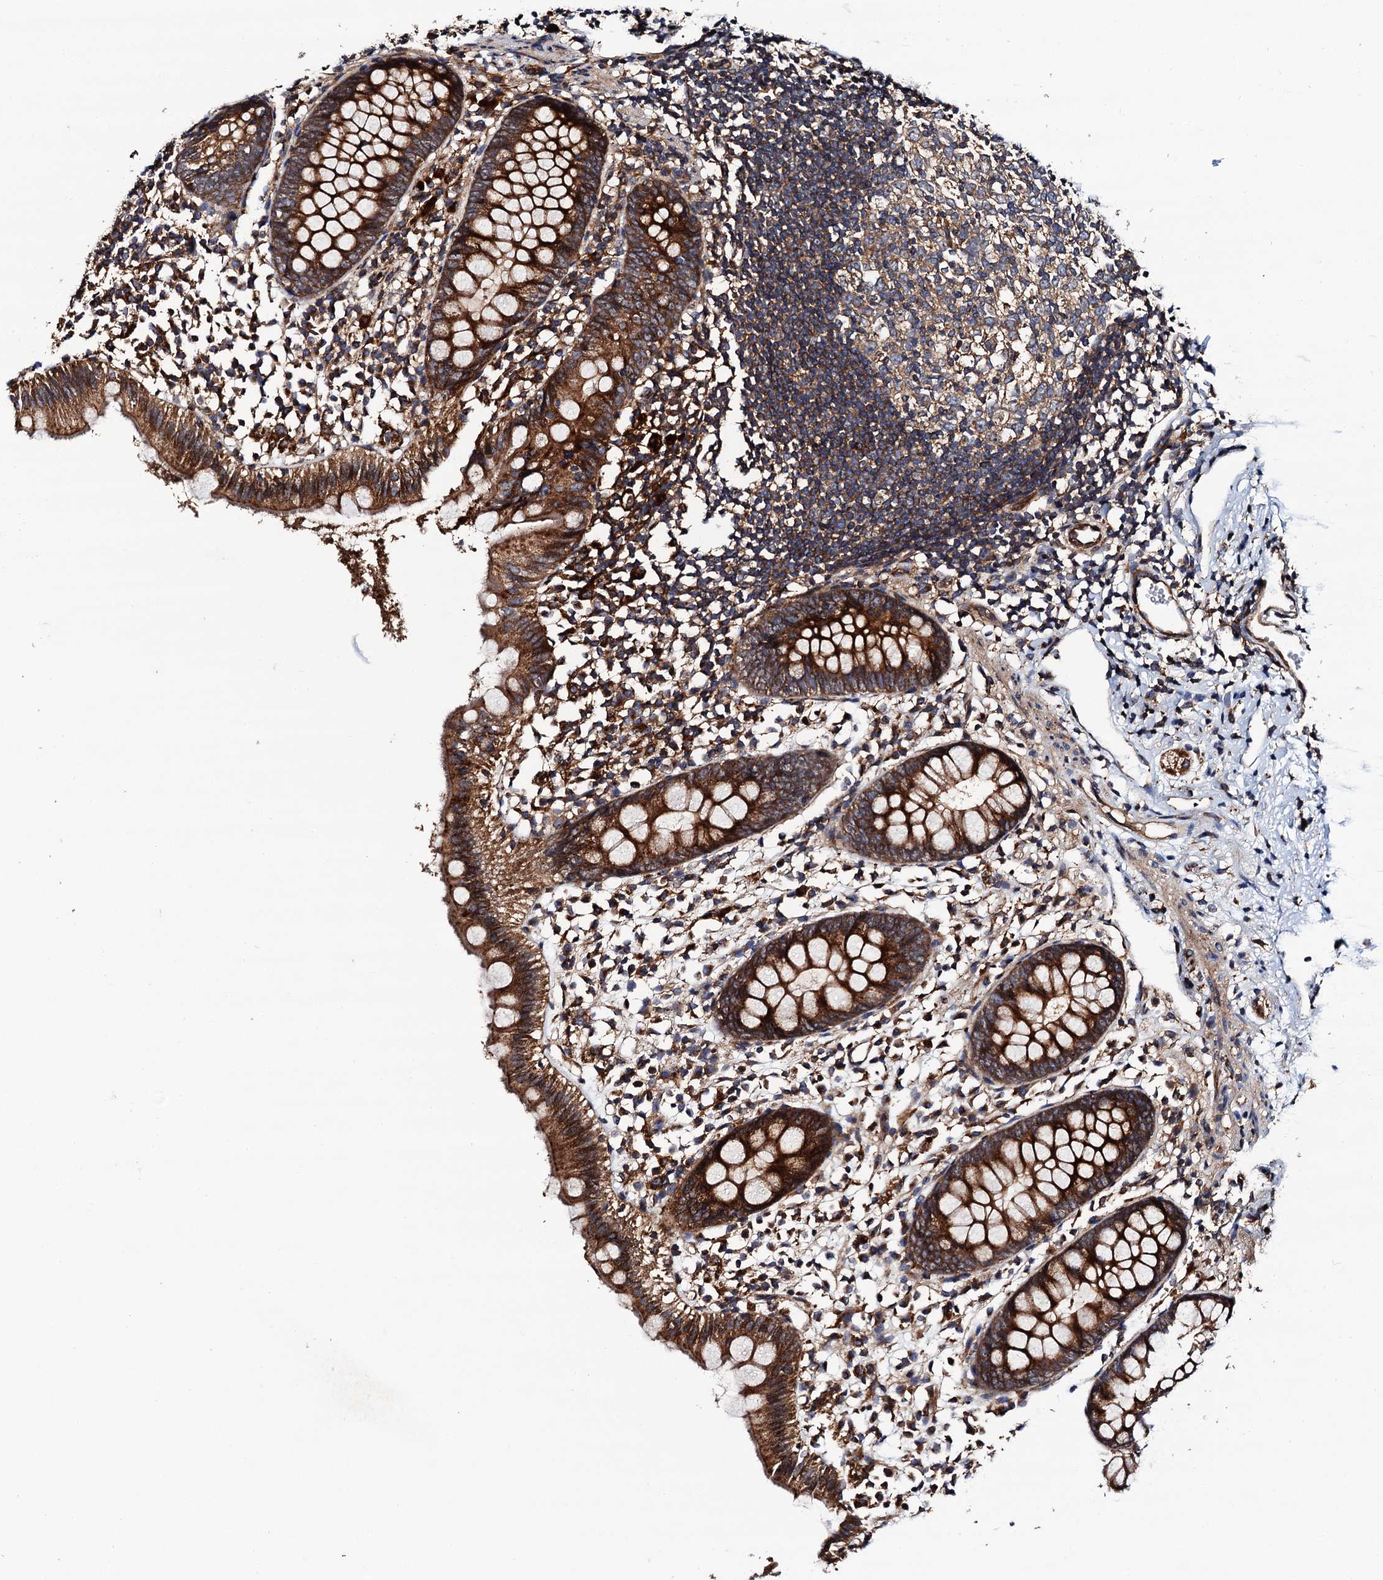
{"staining": {"intensity": "strong", "quantity": ">75%", "location": "cytoplasmic/membranous"}, "tissue": "appendix", "cell_type": "Glandular cells", "image_type": "normal", "snomed": [{"axis": "morphology", "description": "Normal tissue, NOS"}, {"axis": "topography", "description": "Appendix"}], "caption": "Unremarkable appendix was stained to show a protein in brown. There is high levels of strong cytoplasmic/membranous expression in approximately >75% of glandular cells. The staining was performed using DAB (3,3'-diaminobenzidine), with brown indicating positive protein expression. Nuclei are stained blue with hematoxylin.", "gene": "VPS35", "patient": {"sex": "female", "age": 20}}